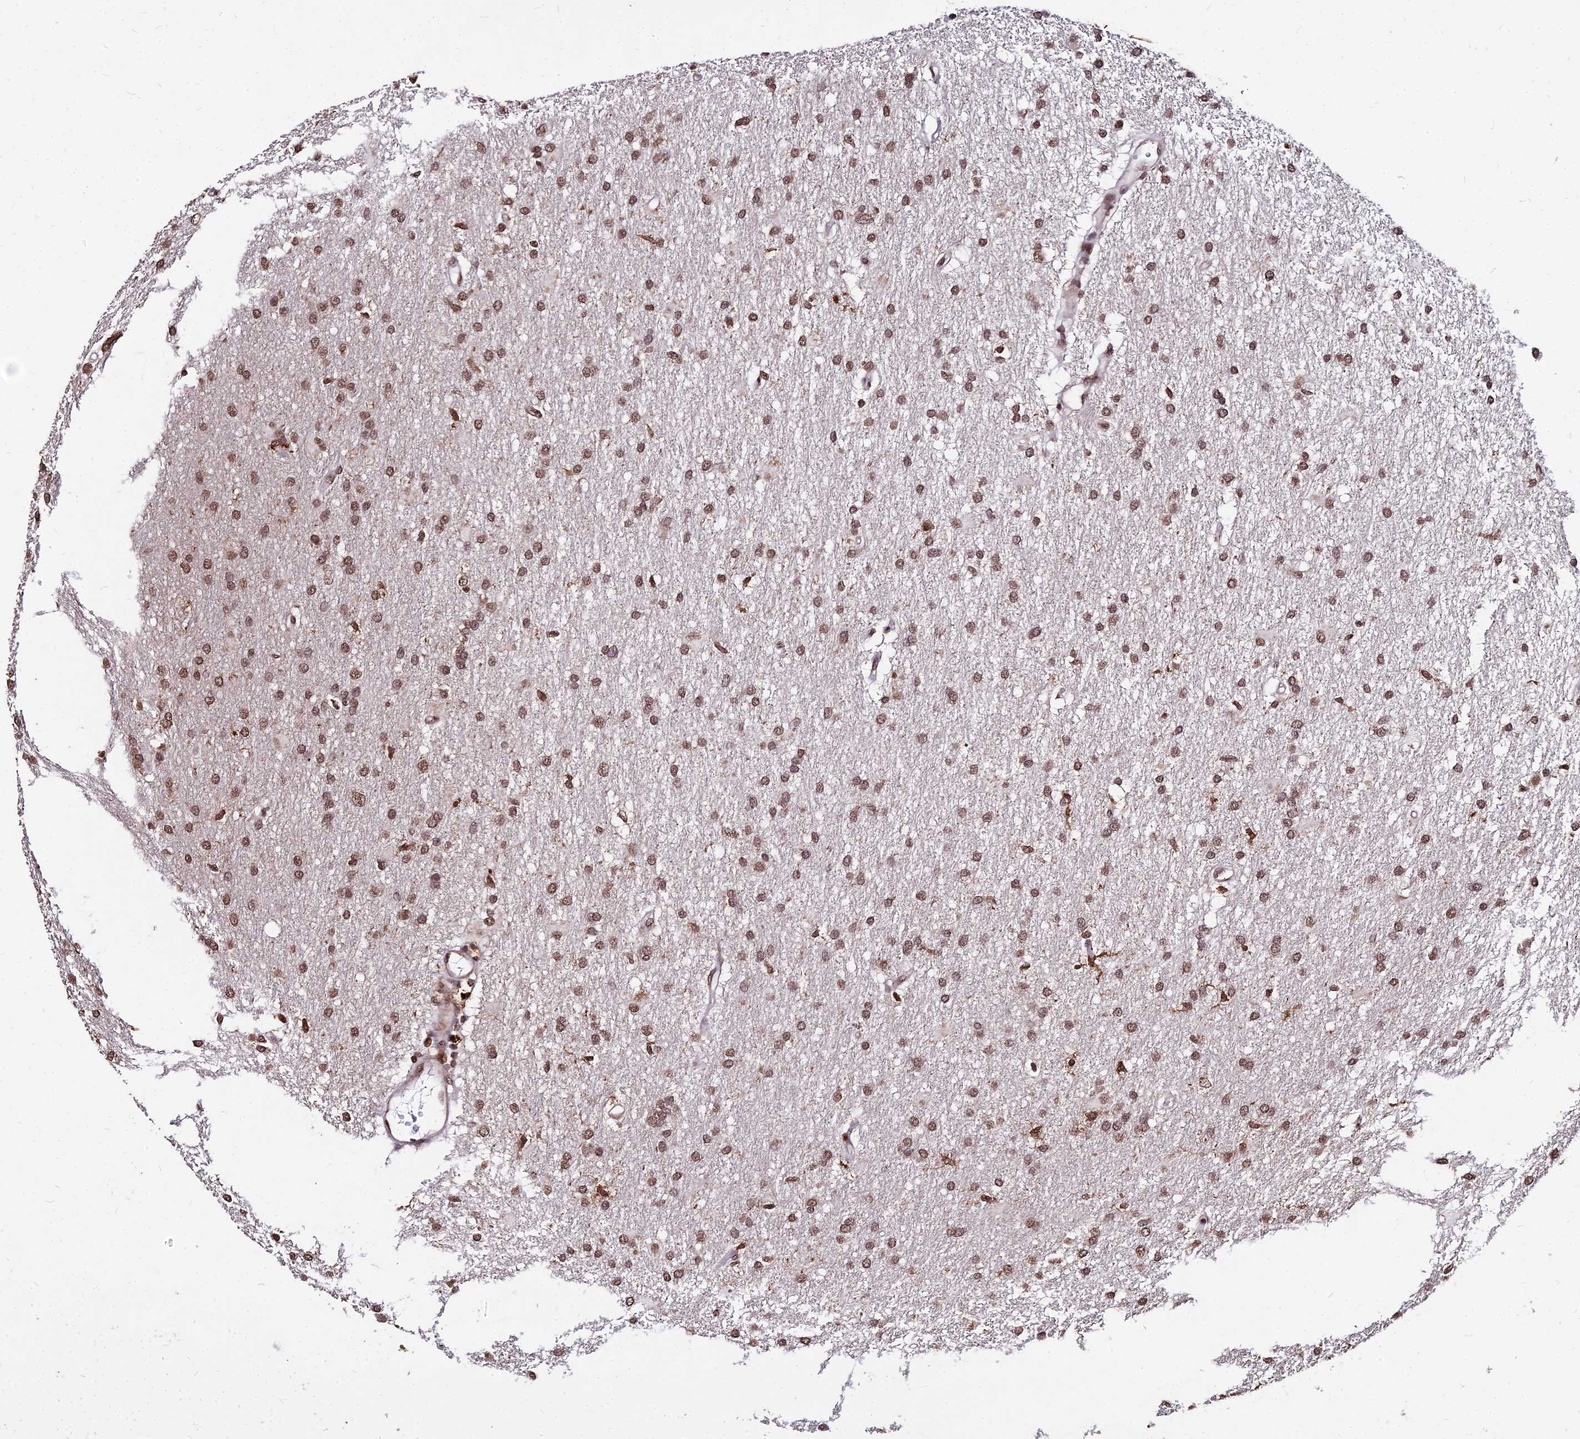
{"staining": {"intensity": "moderate", "quantity": ">75%", "location": "nuclear"}, "tissue": "glioma", "cell_type": "Tumor cells", "image_type": "cancer", "snomed": [{"axis": "morphology", "description": "Glioma, malignant, High grade"}, {"axis": "topography", "description": "Brain"}], "caption": "The image exhibits immunohistochemical staining of glioma. There is moderate nuclear expression is appreciated in about >75% of tumor cells. (DAB (3,3'-diaminobenzidine) IHC, brown staining for protein, blue staining for nuclei).", "gene": "ZBED4", "patient": {"sex": "male", "age": 77}}